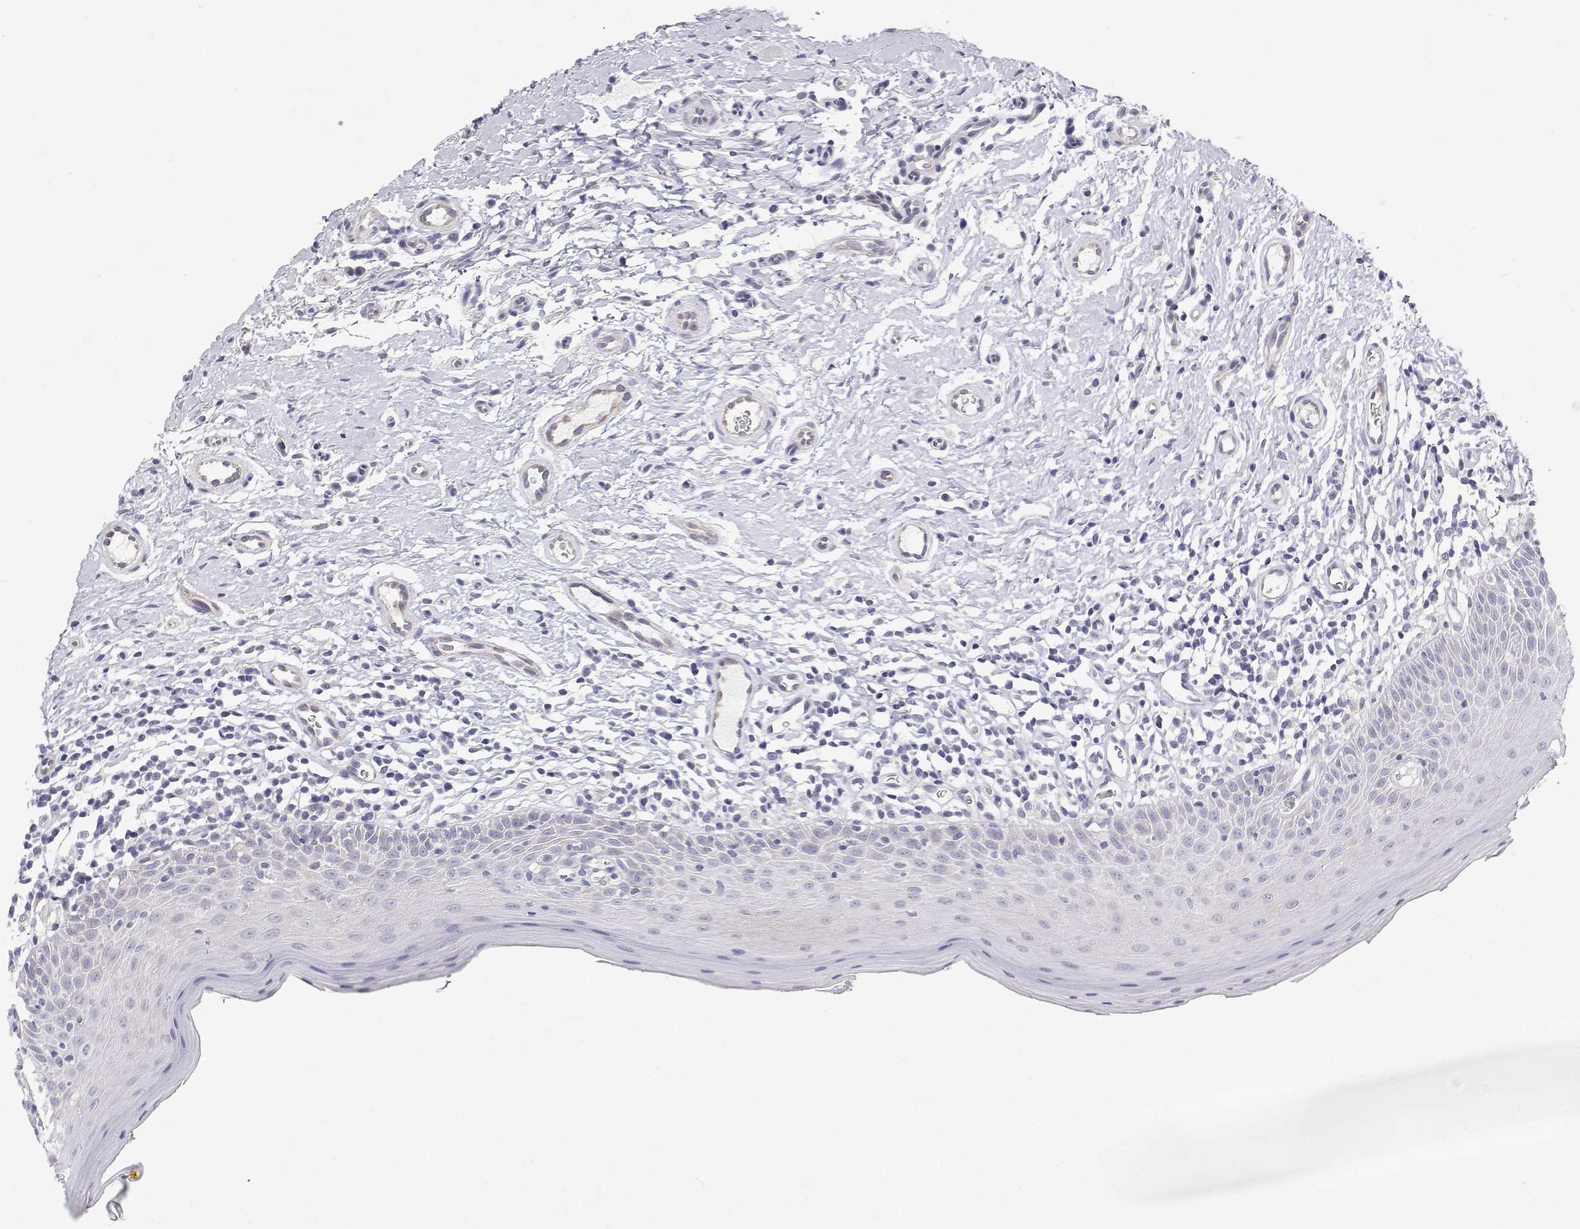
{"staining": {"intensity": "negative", "quantity": "none", "location": "none"}, "tissue": "oral mucosa", "cell_type": "Squamous epithelial cells", "image_type": "normal", "snomed": [{"axis": "morphology", "description": "Normal tissue, NOS"}, {"axis": "topography", "description": "Oral tissue"}, {"axis": "topography", "description": "Tounge, NOS"}], "caption": "Immunohistochemistry photomicrograph of benign oral mucosa stained for a protein (brown), which reveals no staining in squamous epithelial cells. Nuclei are stained in blue.", "gene": "MISP", "patient": {"sex": "female", "age": 58}}